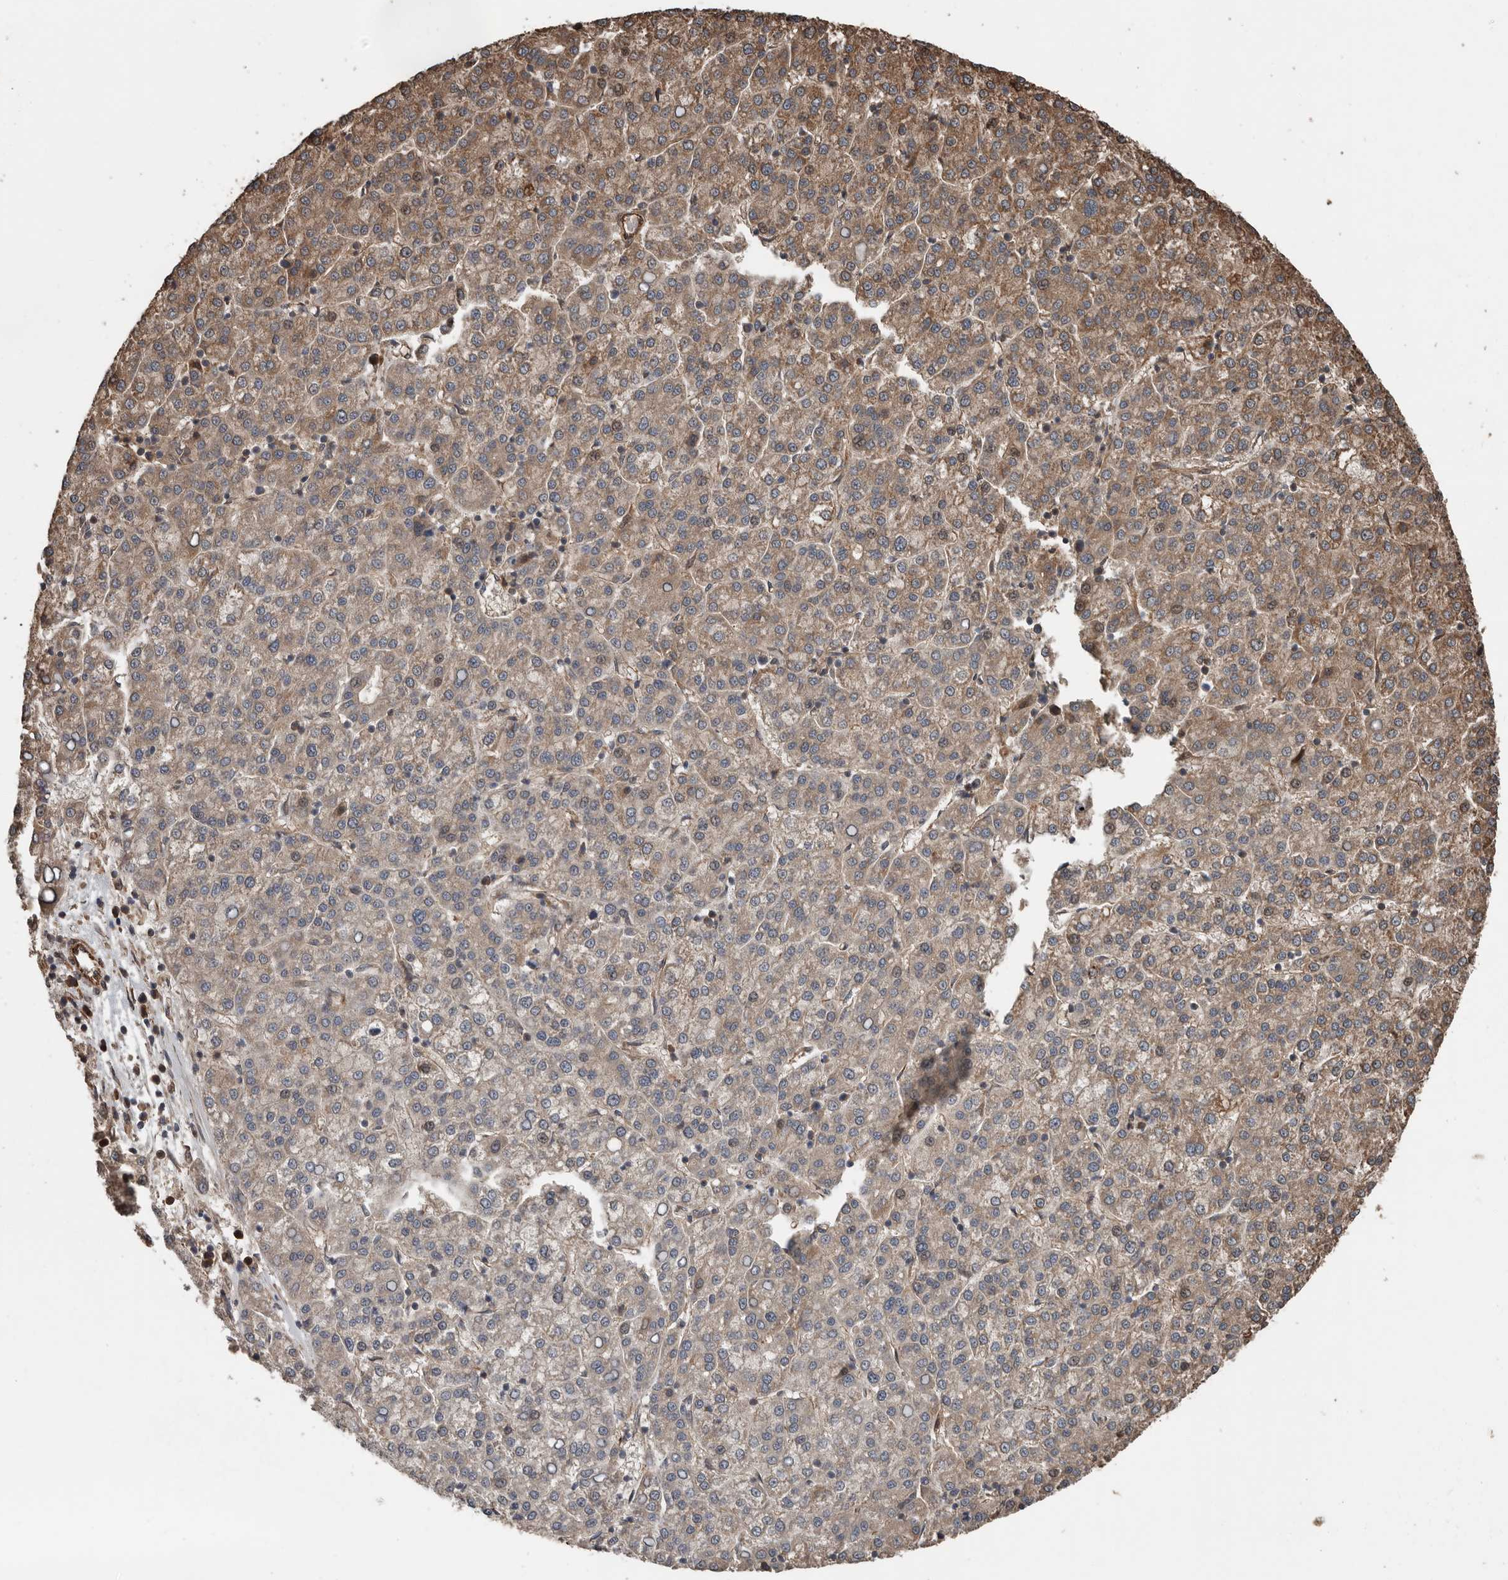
{"staining": {"intensity": "weak", "quantity": ">75%", "location": "cytoplasmic/membranous"}, "tissue": "liver cancer", "cell_type": "Tumor cells", "image_type": "cancer", "snomed": [{"axis": "morphology", "description": "Carcinoma, Hepatocellular, NOS"}, {"axis": "topography", "description": "Liver"}], "caption": "About >75% of tumor cells in human liver cancer show weak cytoplasmic/membranous protein positivity as visualized by brown immunohistochemical staining.", "gene": "YOD1", "patient": {"sex": "female", "age": 58}}